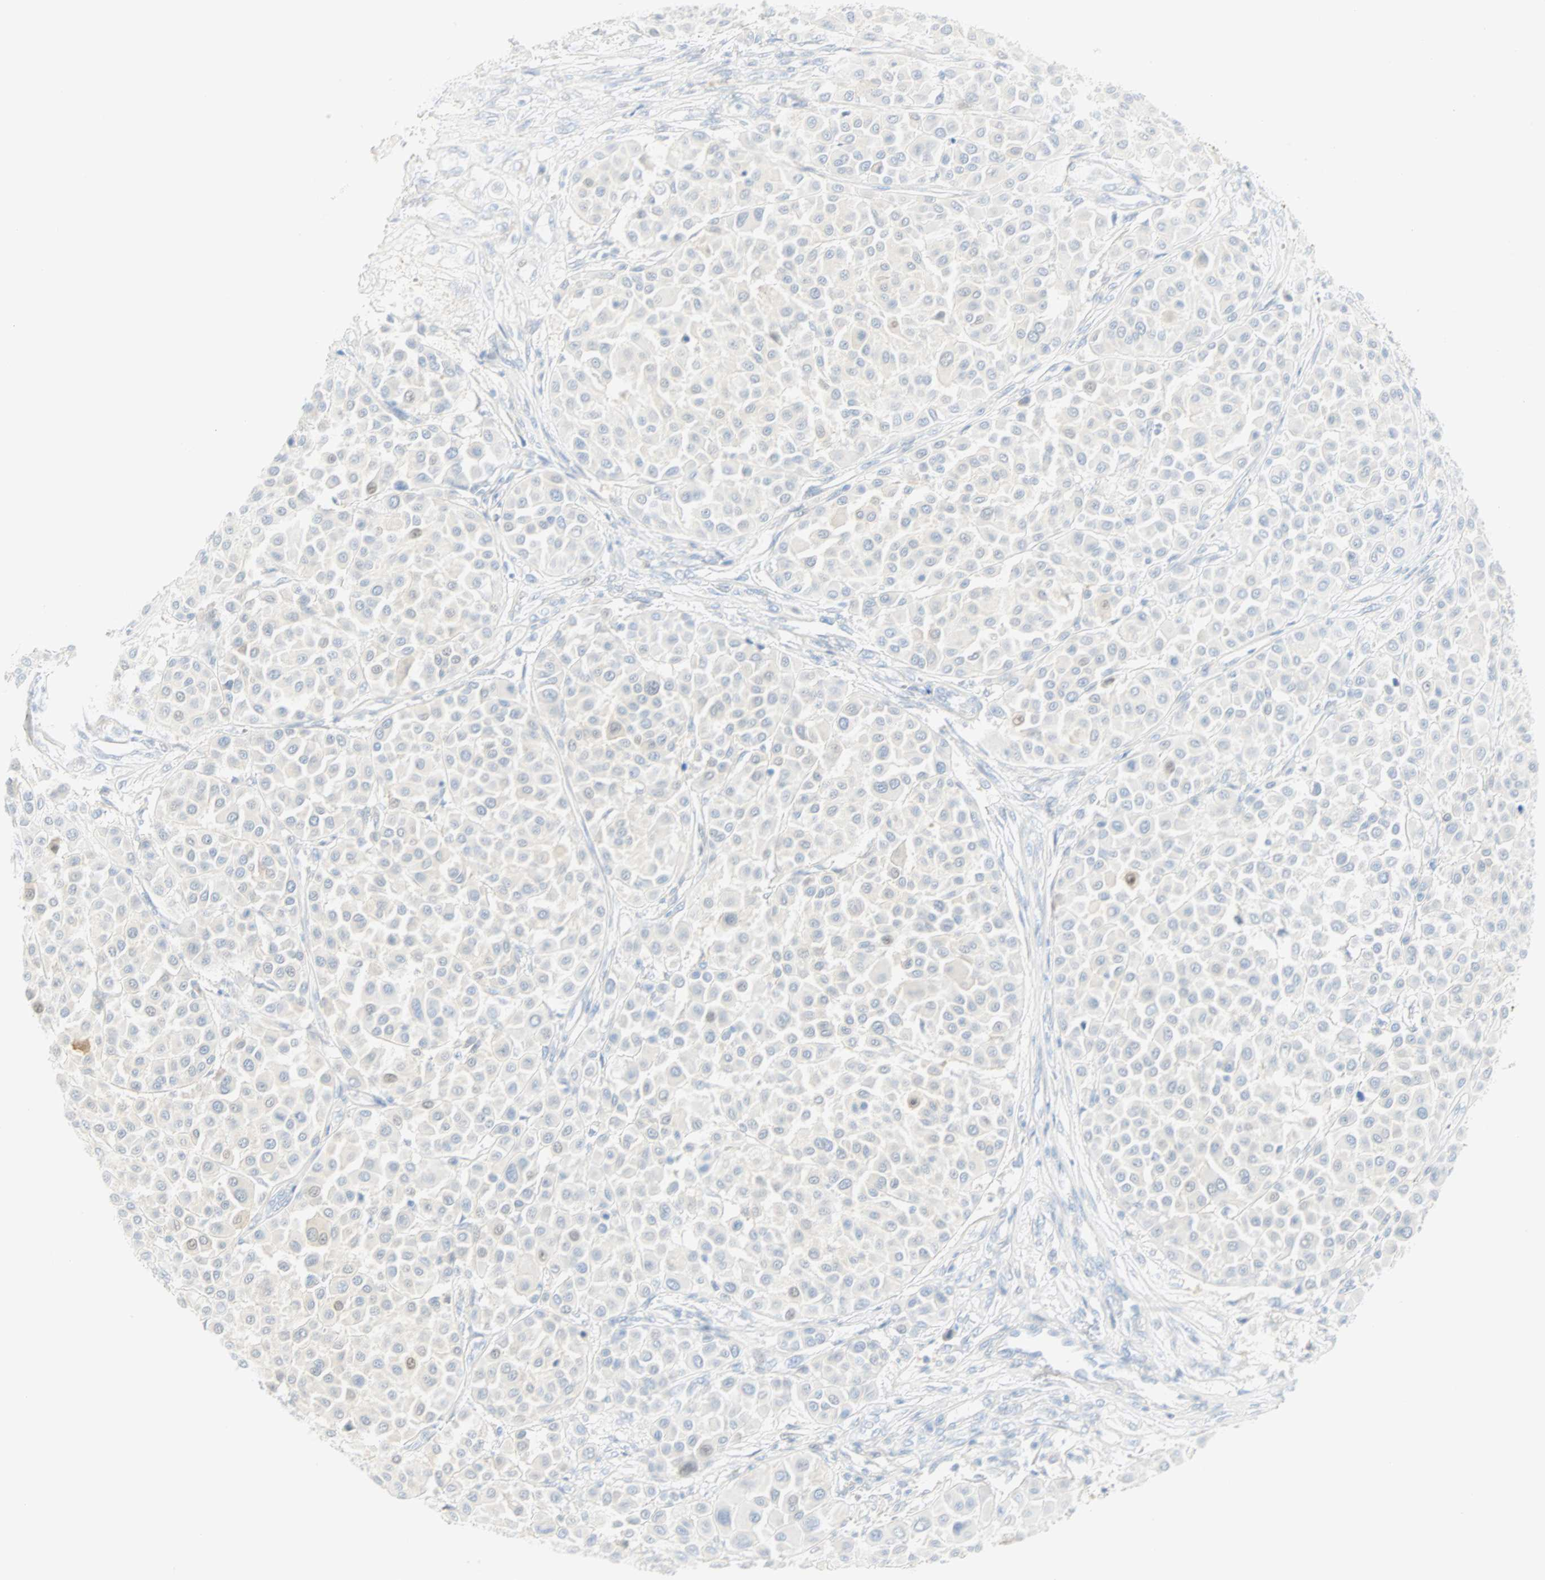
{"staining": {"intensity": "negative", "quantity": "none", "location": "none"}, "tissue": "melanoma", "cell_type": "Tumor cells", "image_type": "cancer", "snomed": [{"axis": "morphology", "description": "Malignant melanoma, Metastatic site"}, {"axis": "topography", "description": "Soft tissue"}], "caption": "DAB (3,3'-diaminobenzidine) immunohistochemical staining of malignant melanoma (metastatic site) reveals no significant expression in tumor cells. Brightfield microscopy of immunohistochemistry (IHC) stained with DAB (brown) and hematoxylin (blue), captured at high magnification.", "gene": "SELENBP1", "patient": {"sex": "male", "age": 41}}